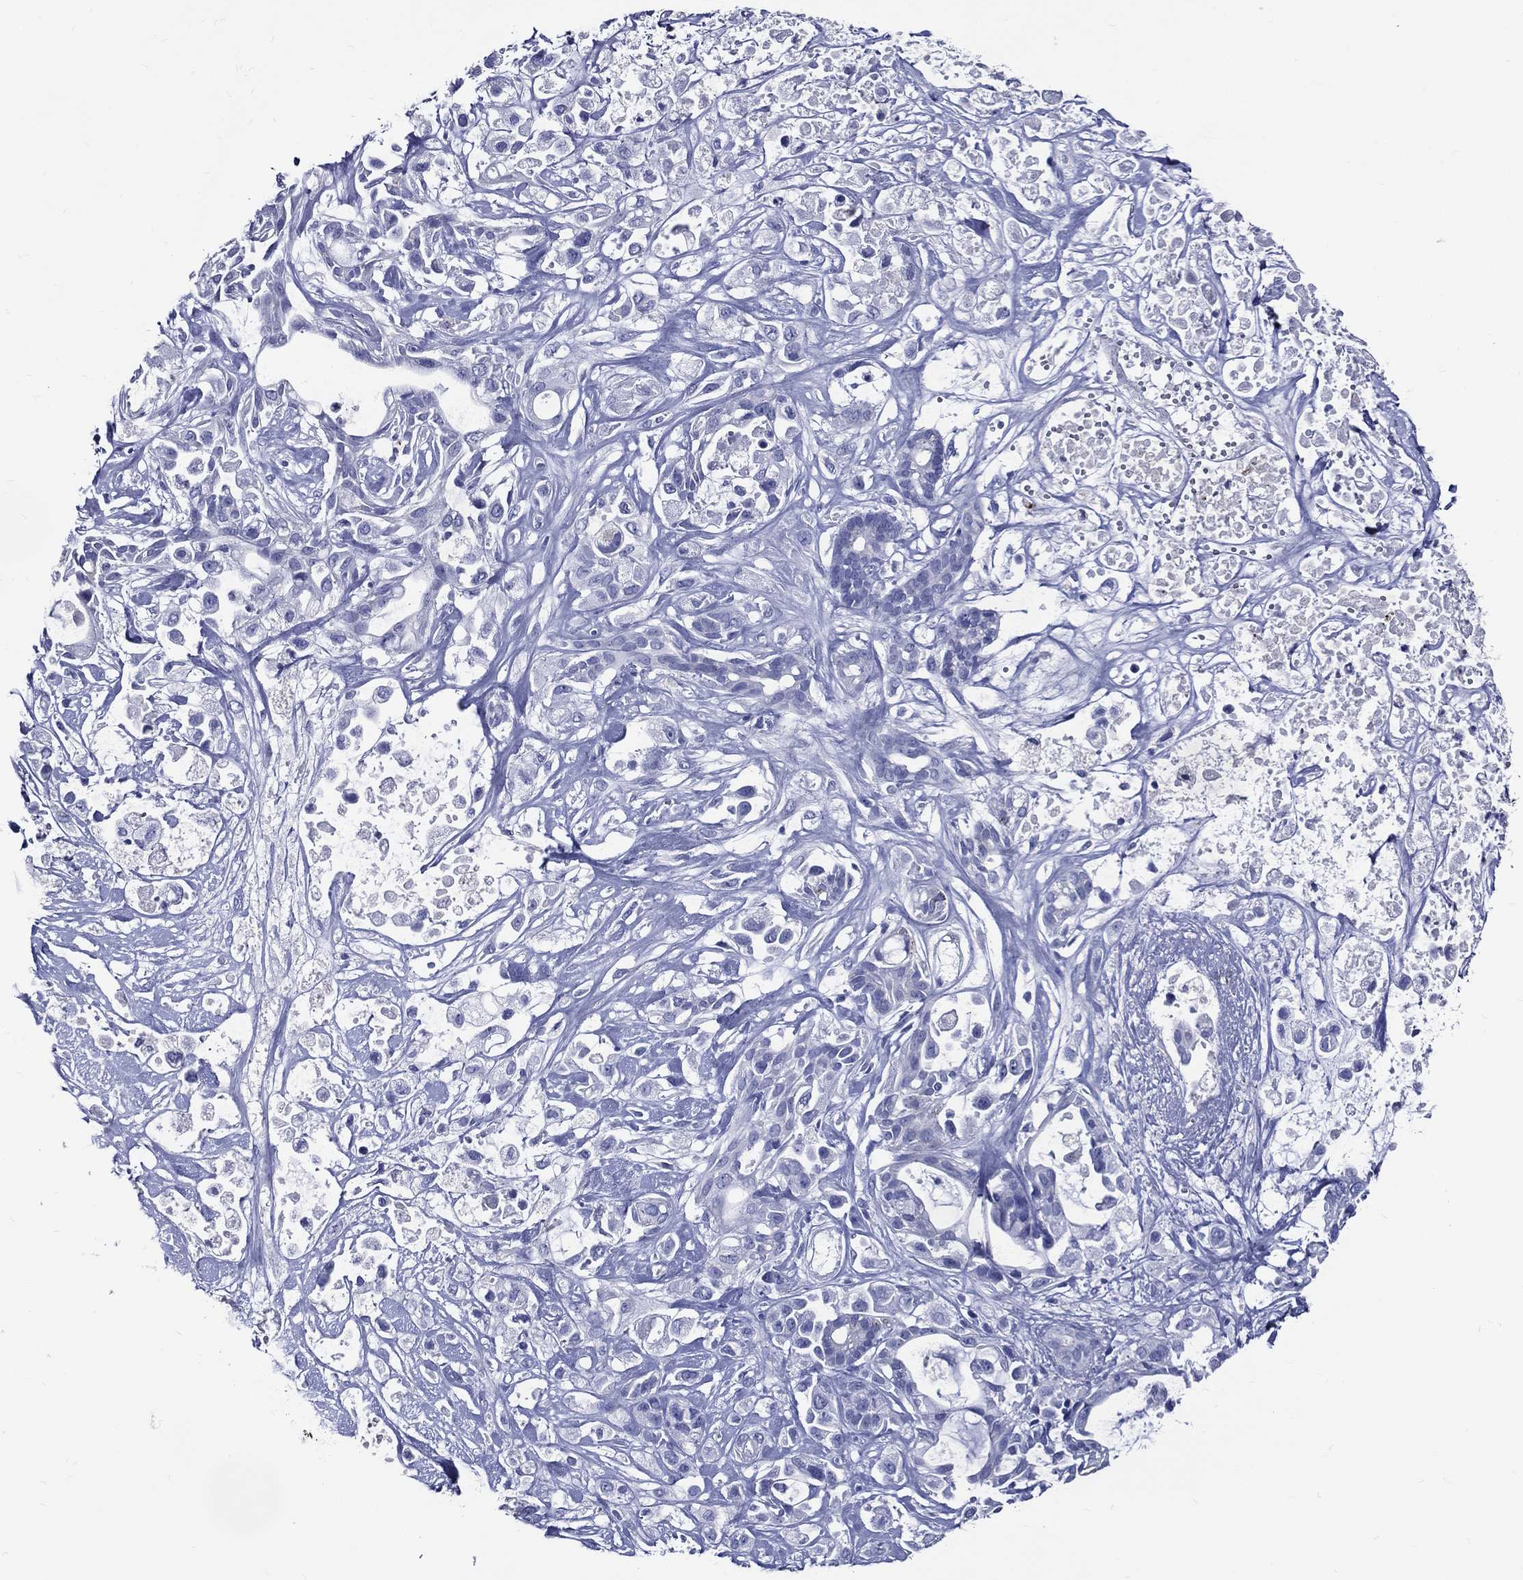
{"staining": {"intensity": "negative", "quantity": "none", "location": "none"}, "tissue": "pancreatic cancer", "cell_type": "Tumor cells", "image_type": "cancer", "snomed": [{"axis": "morphology", "description": "Adenocarcinoma, NOS"}, {"axis": "topography", "description": "Pancreas"}], "caption": "IHC of adenocarcinoma (pancreatic) reveals no expression in tumor cells.", "gene": "ACE2", "patient": {"sex": "male", "age": 44}}